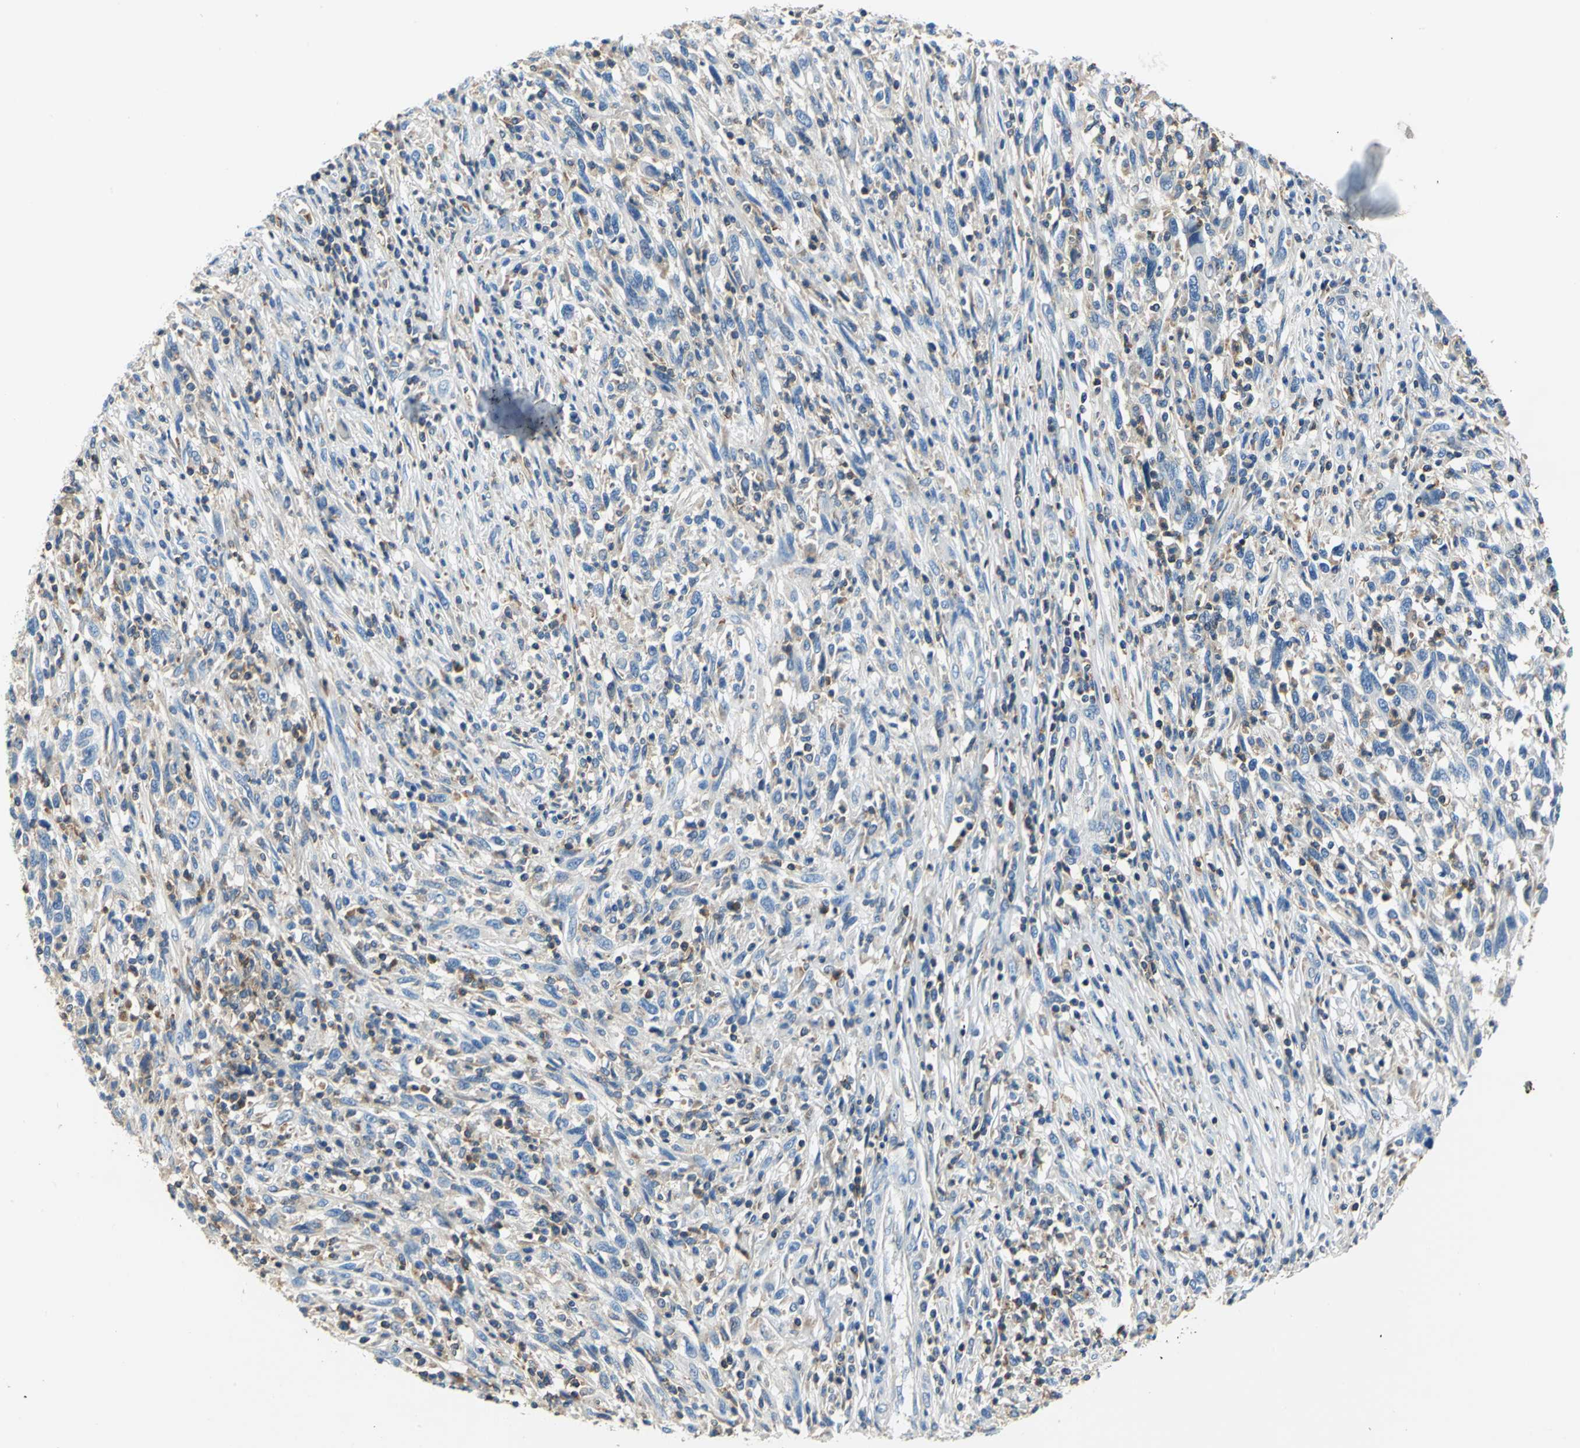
{"staining": {"intensity": "negative", "quantity": "none", "location": "none"}, "tissue": "melanoma", "cell_type": "Tumor cells", "image_type": "cancer", "snomed": [{"axis": "morphology", "description": "Malignant melanoma, Metastatic site"}, {"axis": "topography", "description": "Lymph node"}], "caption": "This is an immunohistochemistry (IHC) photomicrograph of malignant melanoma (metastatic site). There is no staining in tumor cells.", "gene": "SEPTIN6", "patient": {"sex": "male", "age": 61}}